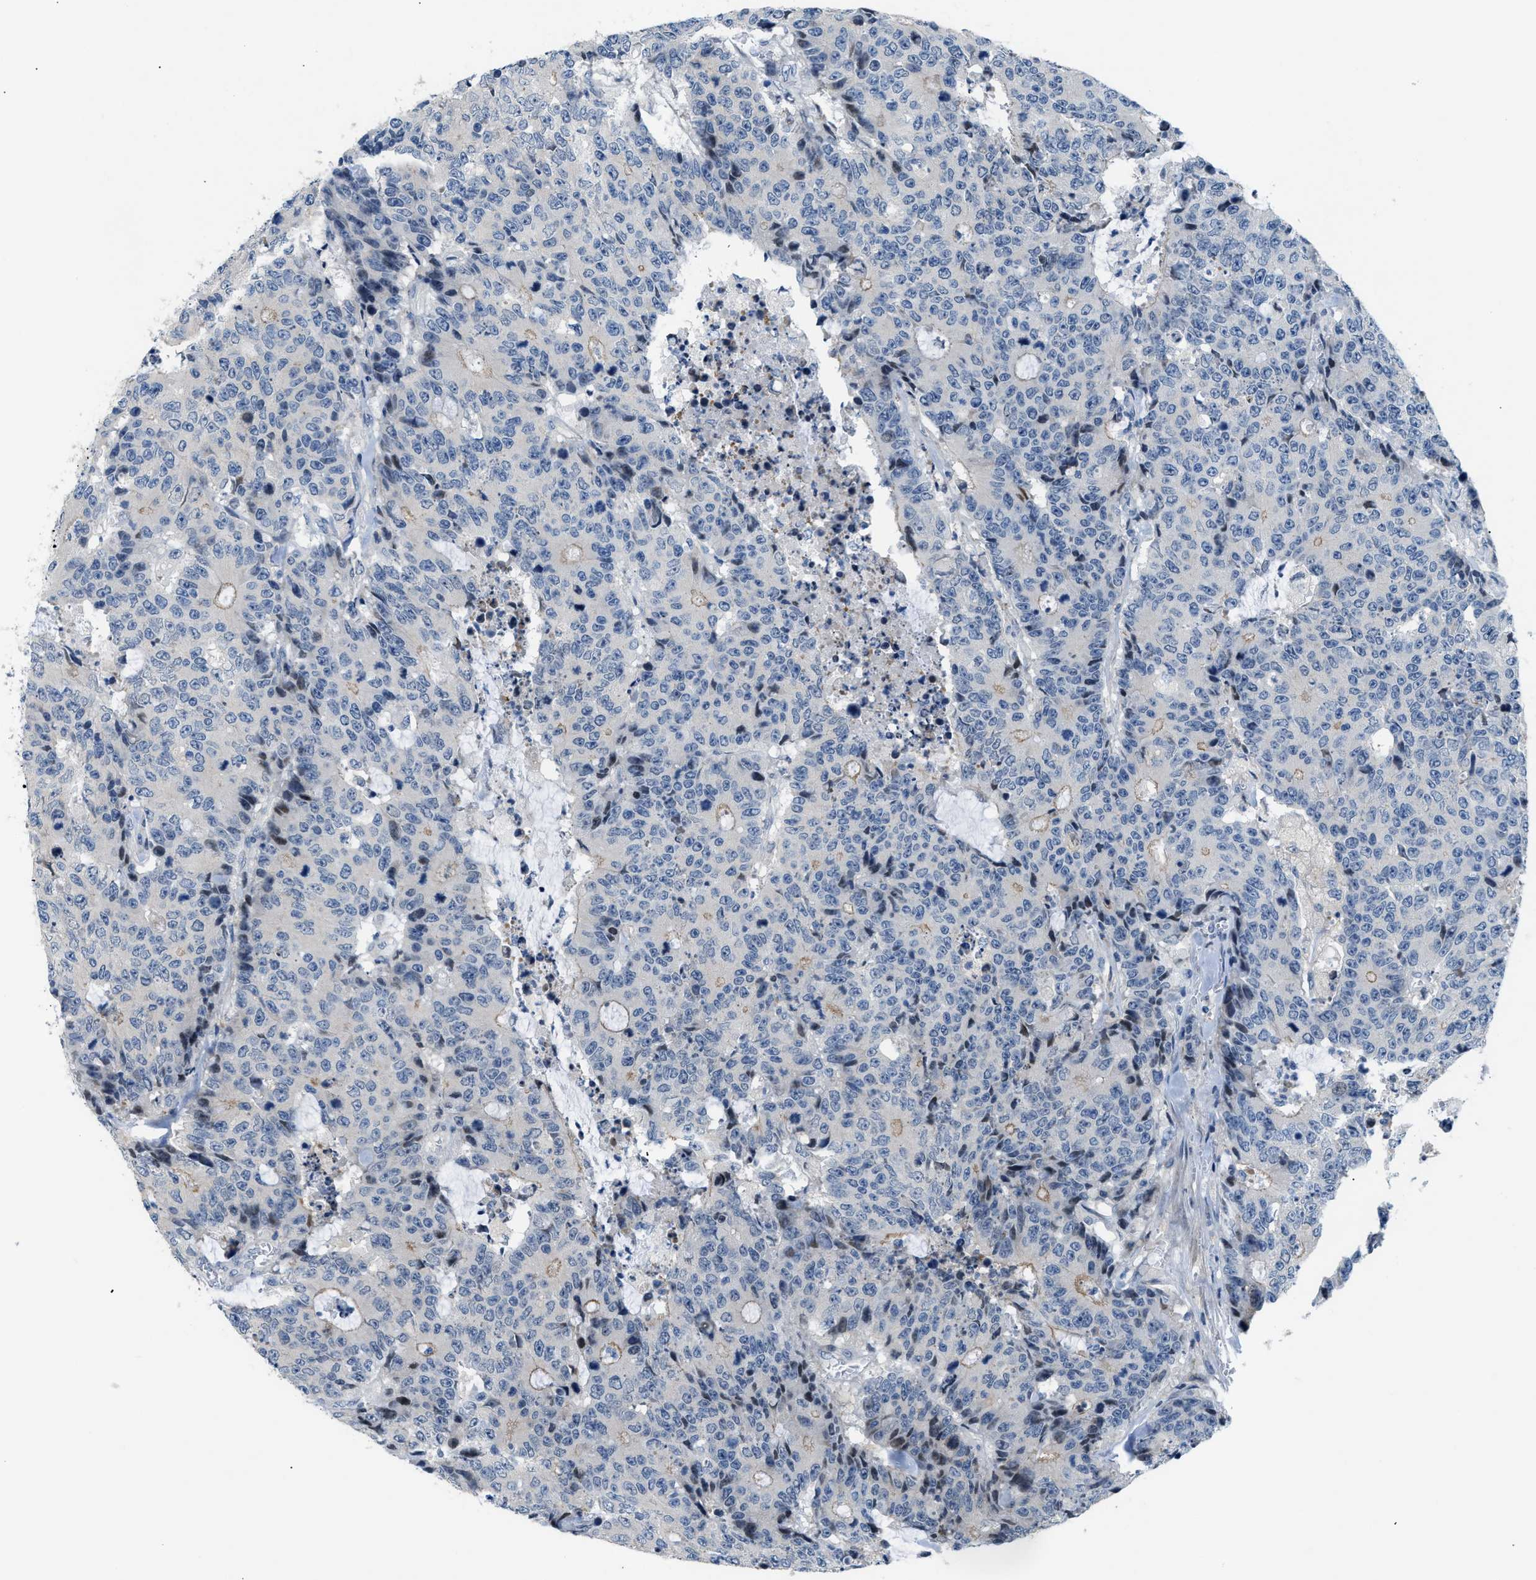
{"staining": {"intensity": "weak", "quantity": "<25%", "location": "cytoplasmic/membranous"}, "tissue": "colorectal cancer", "cell_type": "Tumor cells", "image_type": "cancer", "snomed": [{"axis": "morphology", "description": "Adenocarcinoma, NOS"}, {"axis": "topography", "description": "Colon"}], "caption": "DAB (3,3'-diaminobenzidine) immunohistochemical staining of colorectal cancer exhibits no significant expression in tumor cells.", "gene": "FDCSP", "patient": {"sex": "female", "age": 86}}